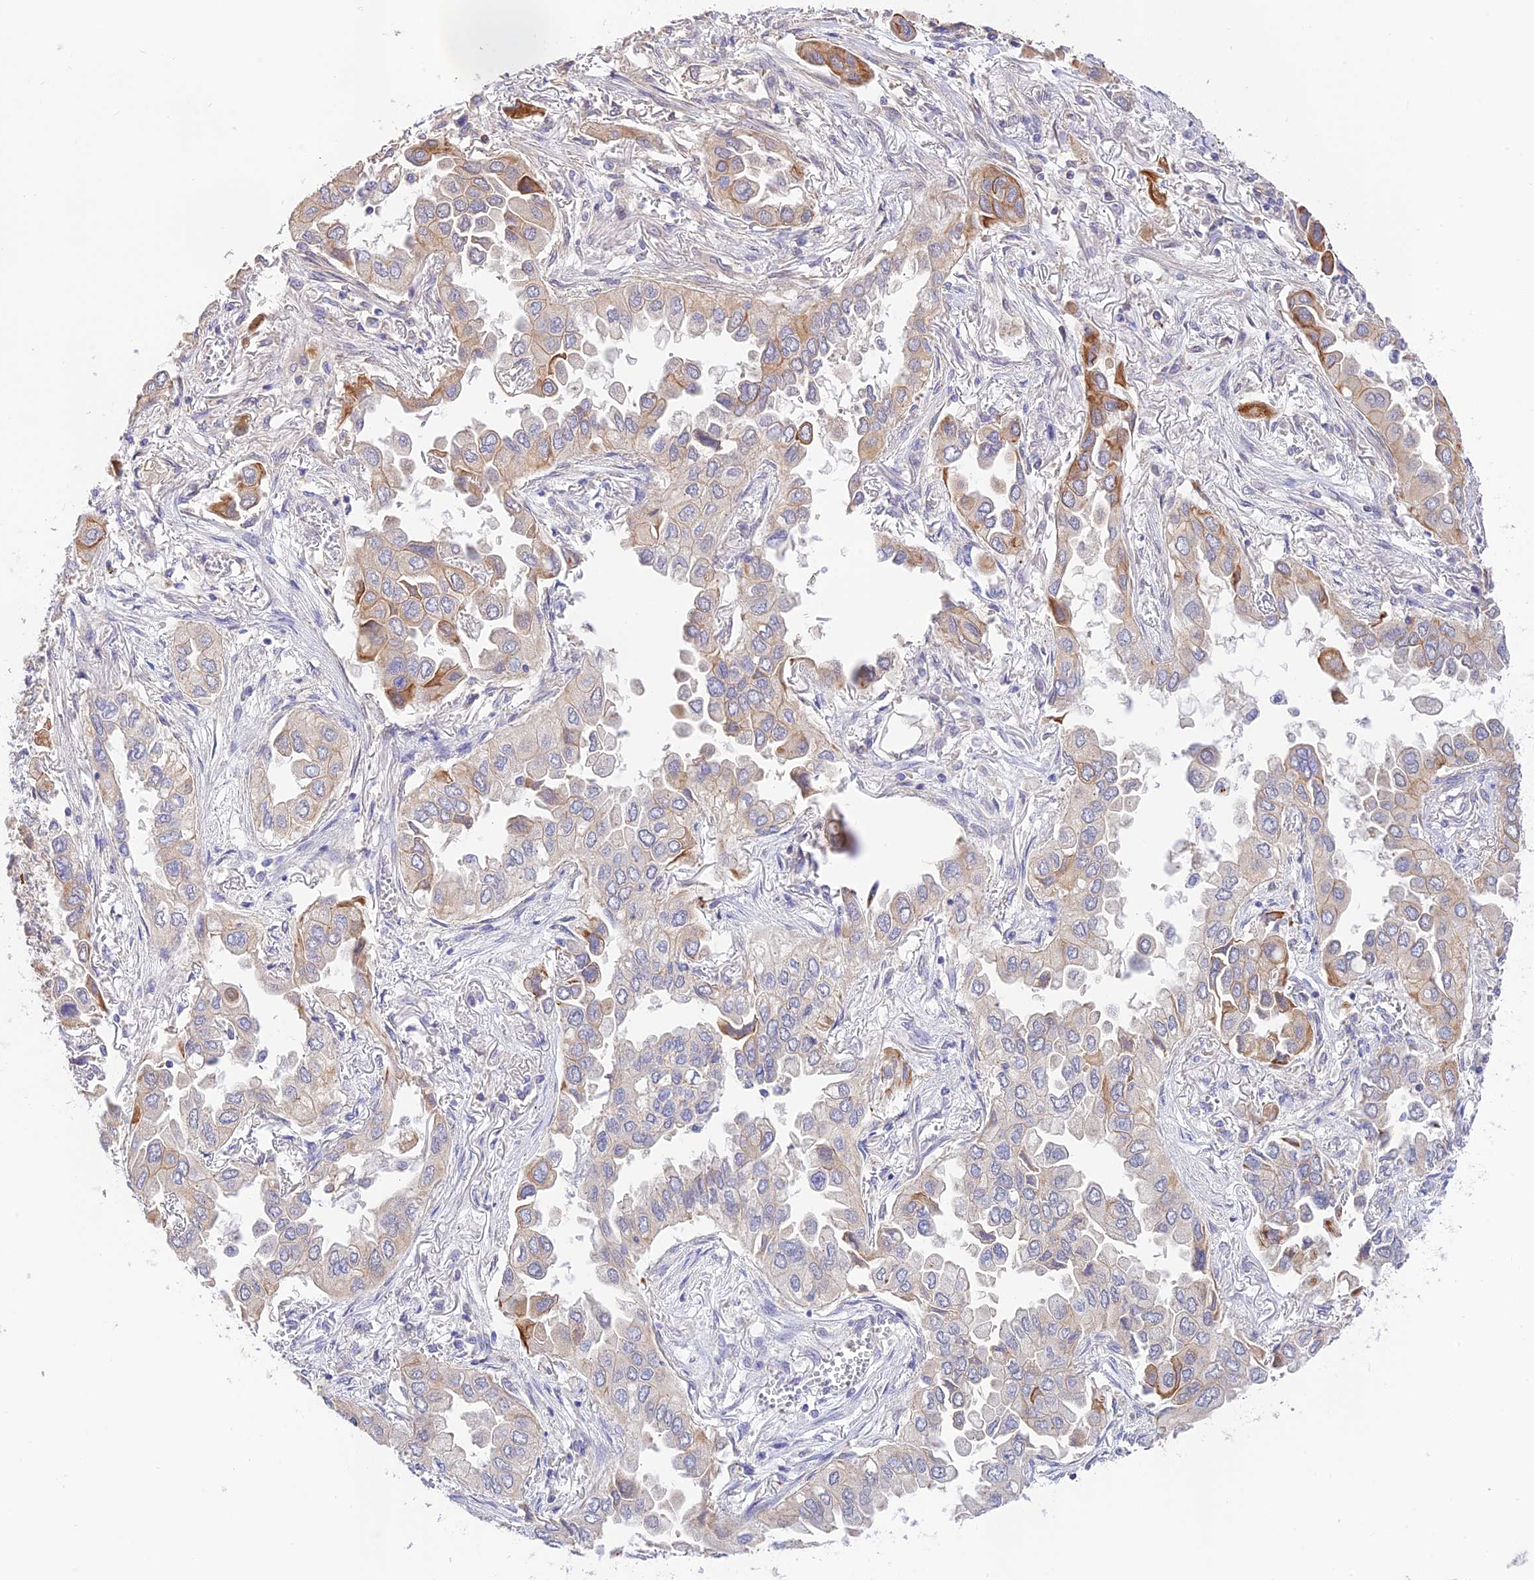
{"staining": {"intensity": "moderate", "quantity": "<25%", "location": "cytoplasmic/membranous"}, "tissue": "lung cancer", "cell_type": "Tumor cells", "image_type": "cancer", "snomed": [{"axis": "morphology", "description": "Adenocarcinoma, NOS"}, {"axis": "topography", "description": "Lung"}], "caption": "High-power microscopy captured an immunohistochemistry (IHC) histopathology image of adenocarcinoma (lung), revealing moderate cytoplasmic/membranous positivity in about <25% of tumor cells. The staining was performed using DAB, with brown indicating positive protein expression. Nuclei are stained blue with hematoxylin.", "gene": "CAMSAP3", "patient": {"sex": "female", "age": 76}}